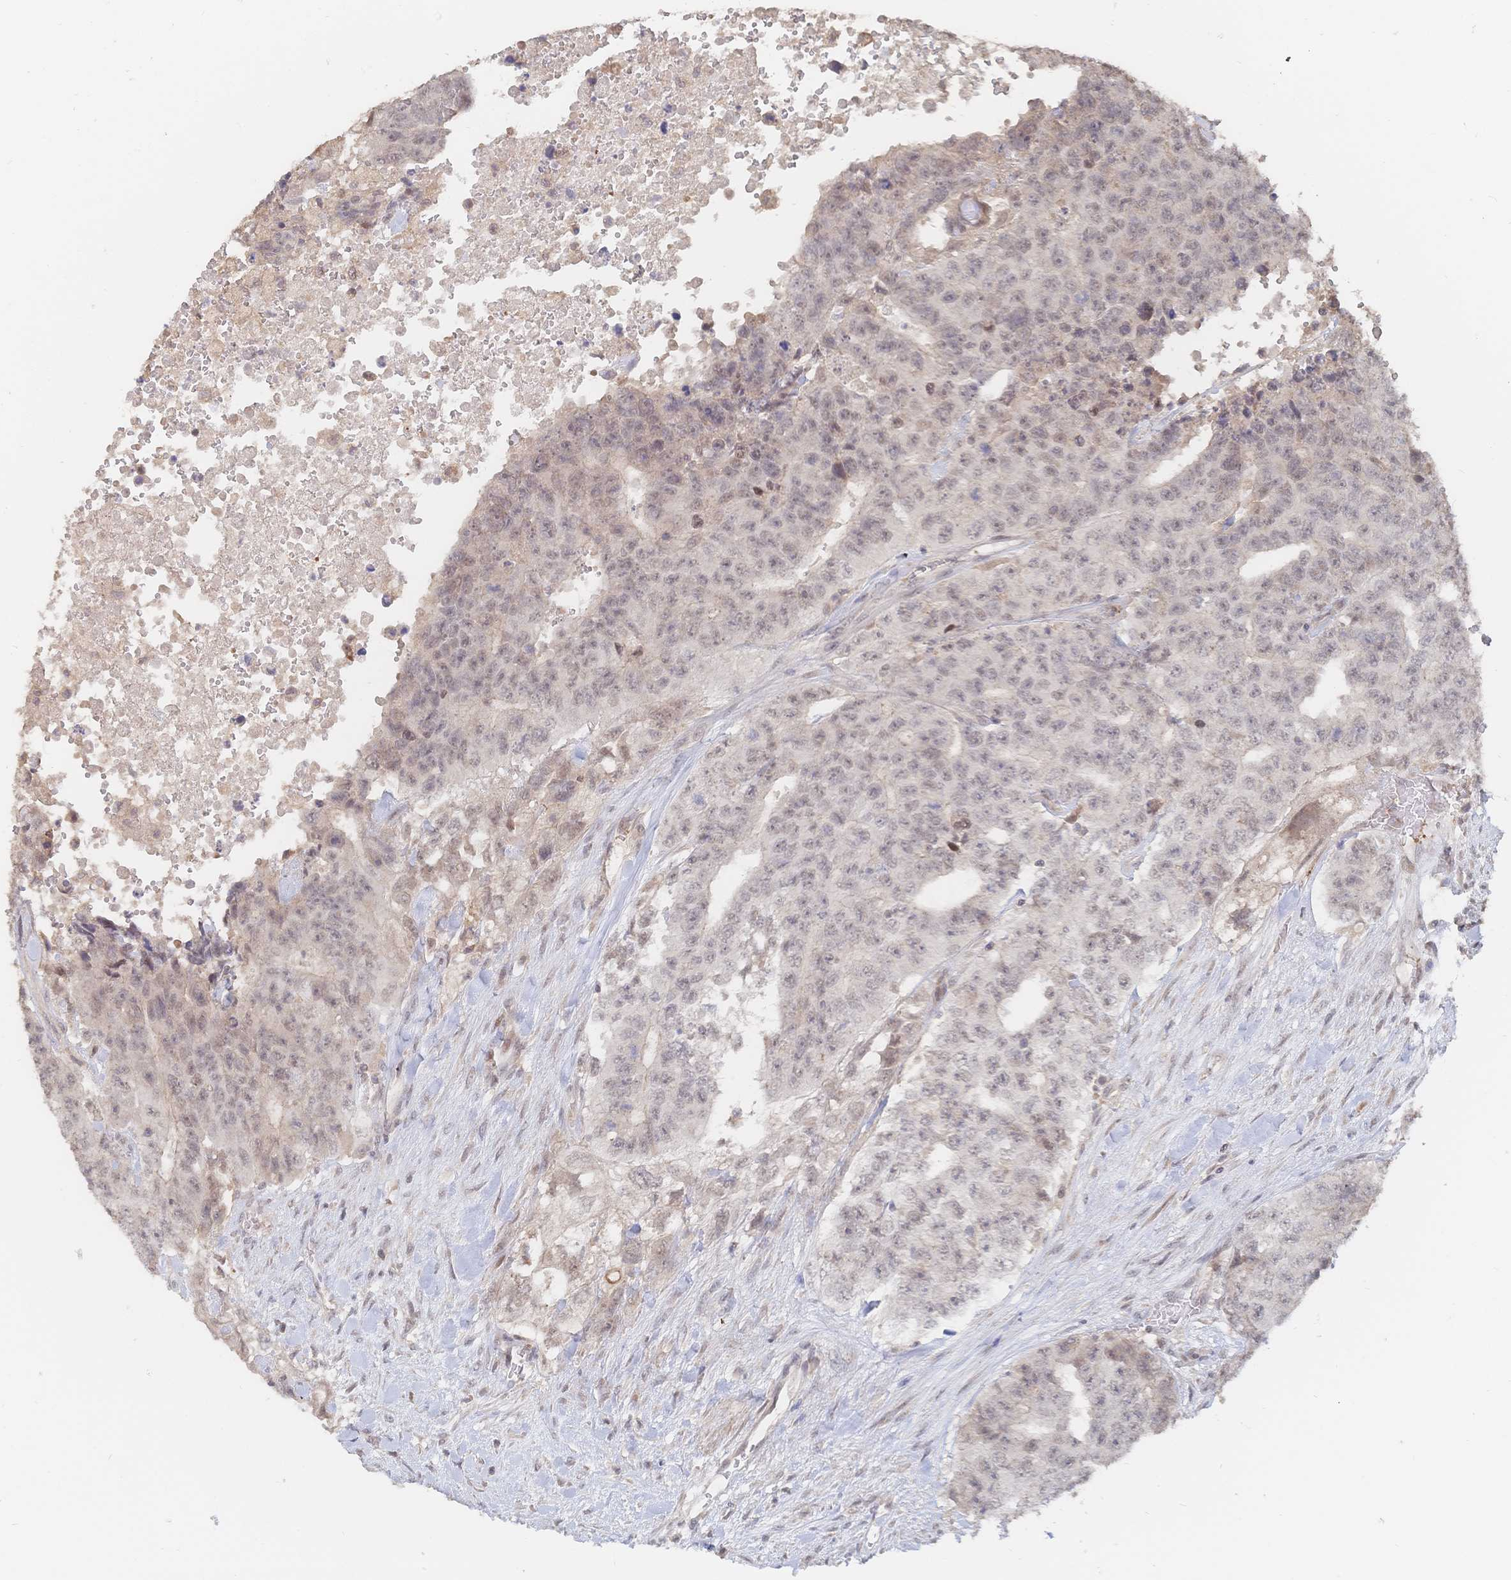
{"staining": {"intensity": "weak", "quantity": "25%-75%", "location": "nuclear"}, "tissue": "testis cancer", "cell_type": "Tumor cells", "image_type": "cancer", "snomed": [{"axis": "morphology", "description": "Carcinoma, Embryonal, NOS"}, {"axis": "topography", "description": "Testis"}], "caption": "Immunohistochemical staining of human embryonal carcinoma (testis) demonstrates low levels of weak nuclear positivity in approximately 25%-75% of tumor cells. The staining is performed using DAB (3,3'-diaminobenzidine) brown chromogen to label protein expression. The nuclei are counter-stained blue using hematoxylin.", "gene": "LRP5", "patient": {"sex": "male", "age": 24}}